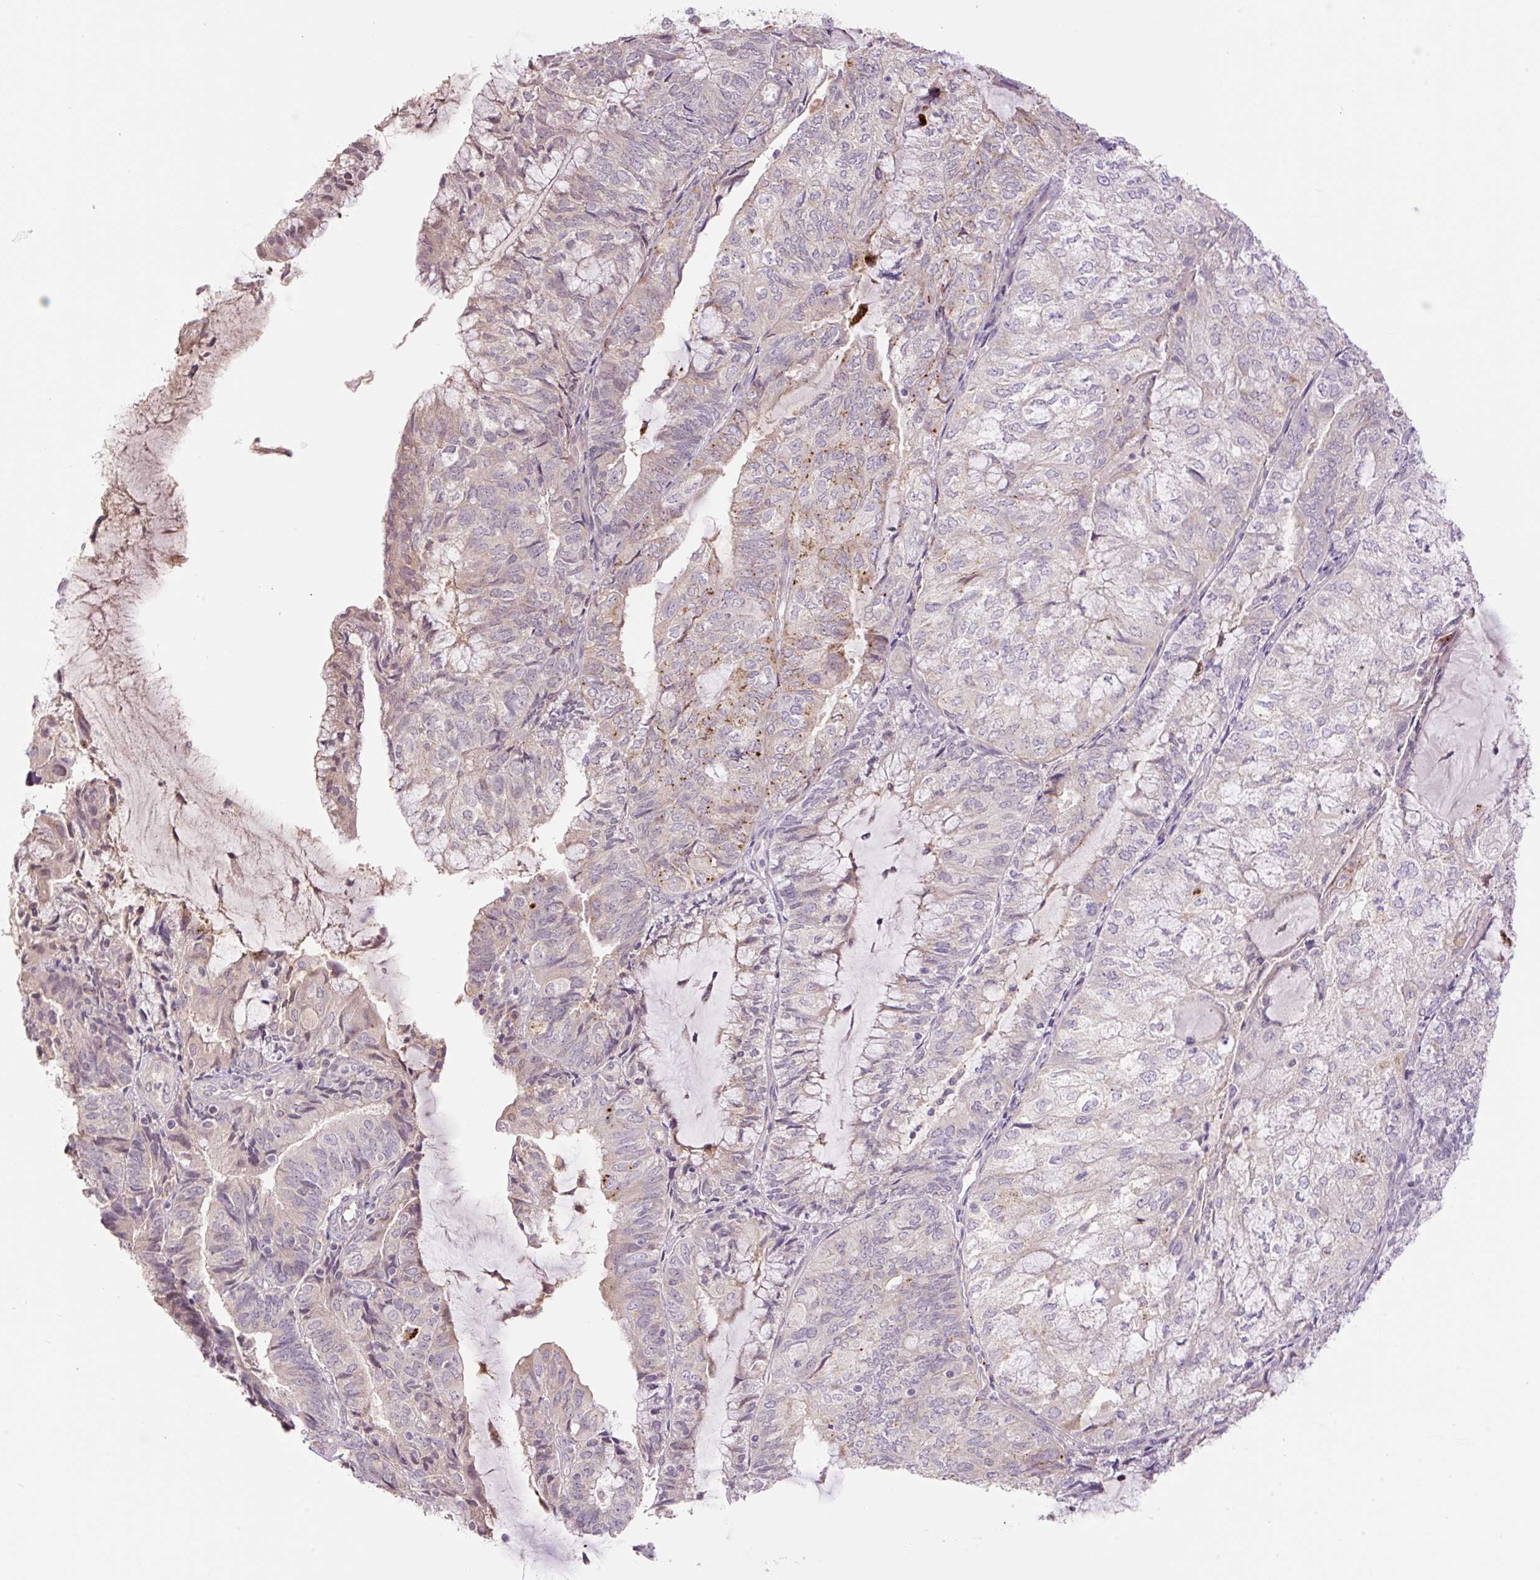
{"staining": {"intensity": "negative", "quantity": "none", "location": "none"}, "tissue": "endometrial cancer", "cell_type": "Tumor cells", "image_type": "cancer", "snomed": [{"axis": "morphology", "description": "Adenocarcinoma, NOS"}, {"axis": "topography", "description": "Endometrium"}], "caption": "A photomicrograph of adenocarcinoma (endometrial) stained for a protein displays no brown staining in tumor cells. Nuclei are stained in blue.", "gene": "HABP4", "patient": {"sex": "female", "age": 81}}